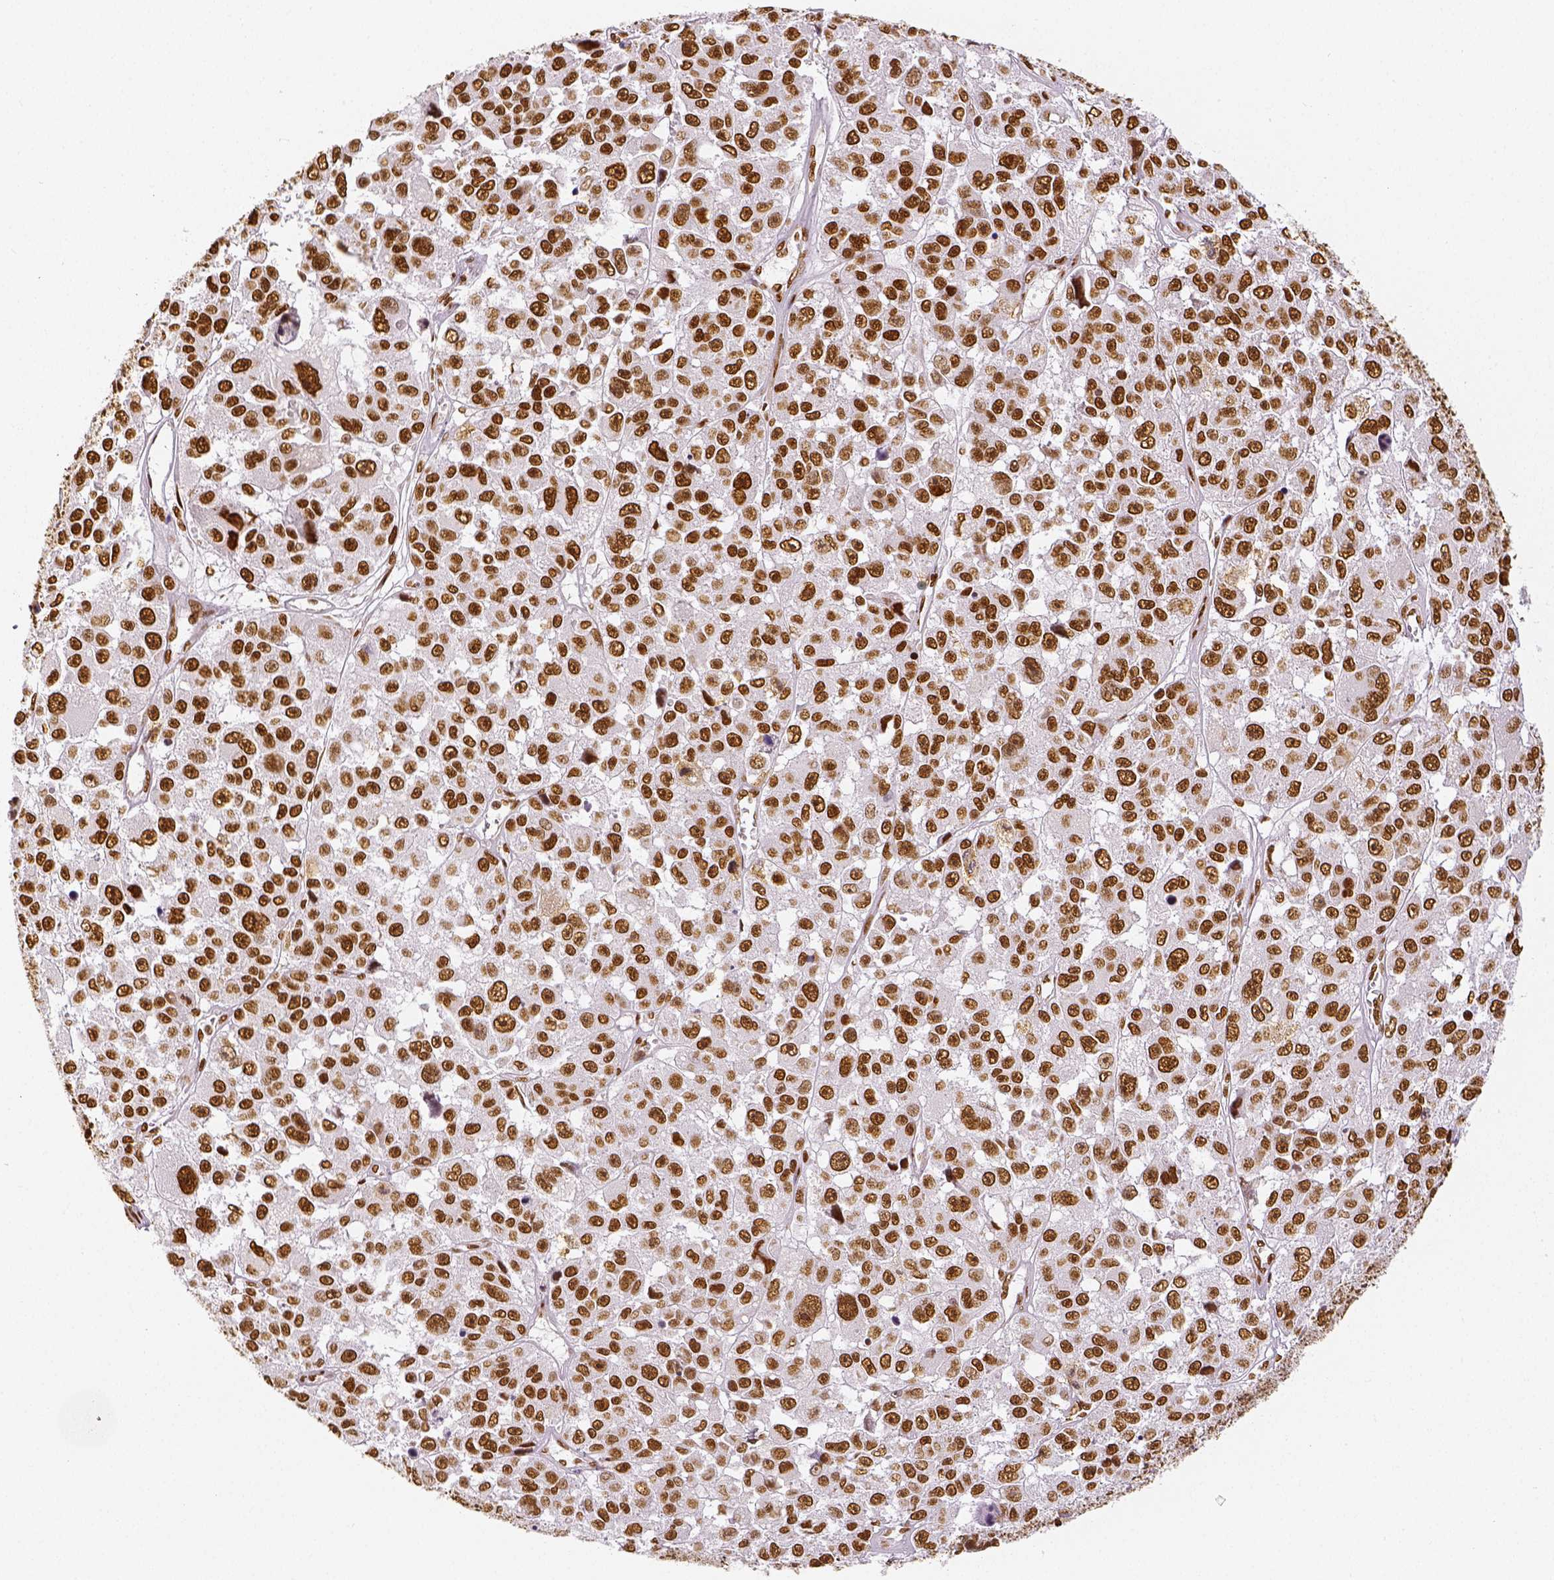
{"staining": {"intensity": "moderate", "quantity": ">75%", "location": "nuclear"}, "tissue": "melanoma", "cell_type": "Tumor cells", "image_type": "cancer", "snomed": [{"axis": "morphology", "description": "Malignant melanoma, NOS"}, {"axis": "topography", "description": "Skin"}], "caption": "Melanoma tissue shows moderate nuclear expression in about >75% of tumor cells, visualized by immunohistochemistry. (DAB IHC with brightfield microscopy, high magnification).", "gene": "KDM5B", "patient": {"sex": "female", "age": 66}}